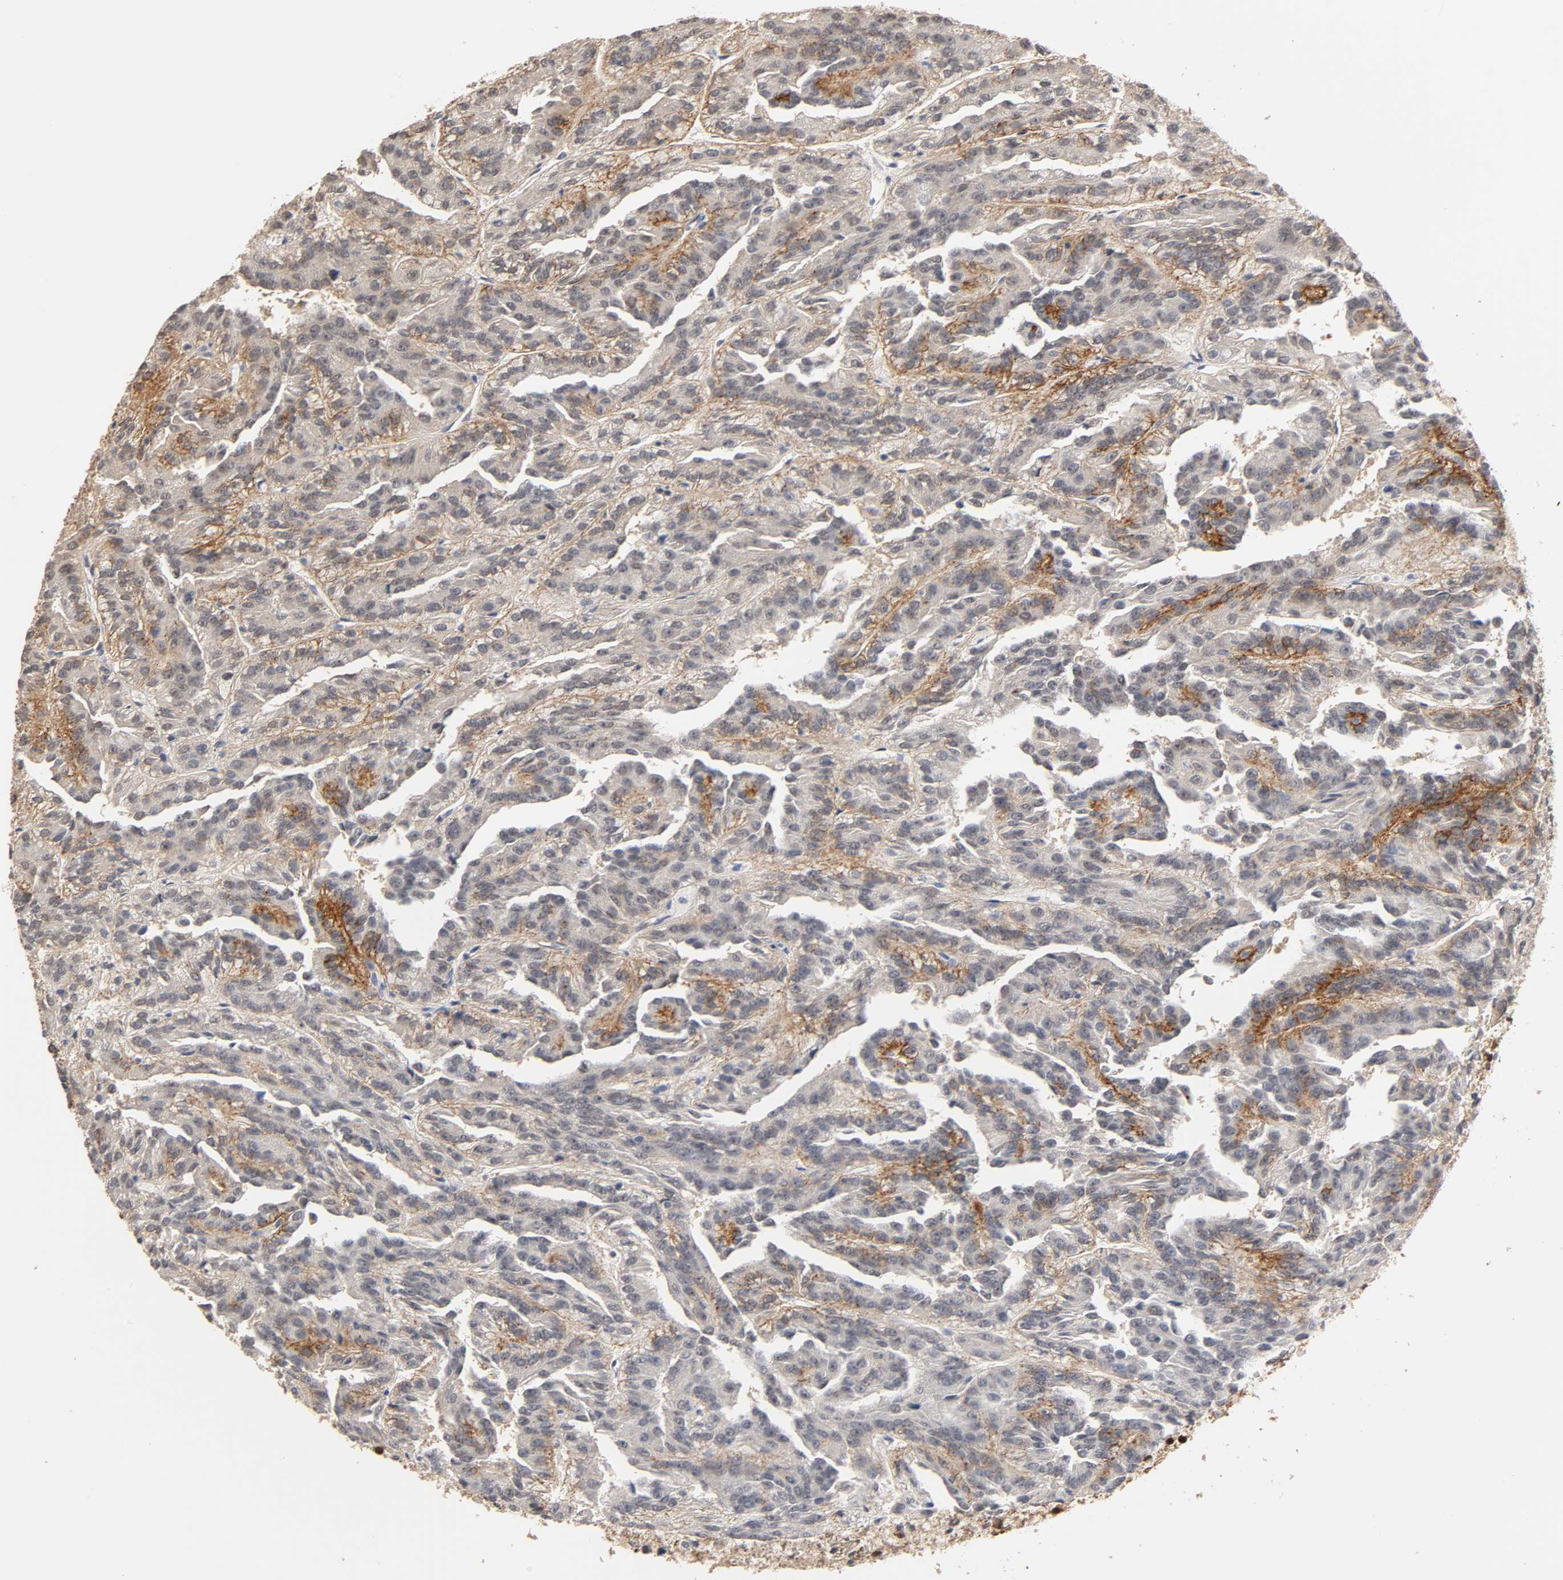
{"staining": {"intensity": "moderate", "quantity": "25%-75%", "location": "cytoplasmic/membranous"}, "tissue": "renal cancer", "cell_type": "Tumor cells", "image_type": "cancer", "snomed": [{"axis": "morphology", "description": "Adenocarcinoma, NOS"}, {"axis": "topography", "description": "Kidney"}], "caption": "Tumor cells show medium levels of moderate cytoplasmic/membranous positivity in approximately 25%-75% of cells in renal cancer.", "gene": "HTR1E", "patient": {"sex": "male", "age": 46}}